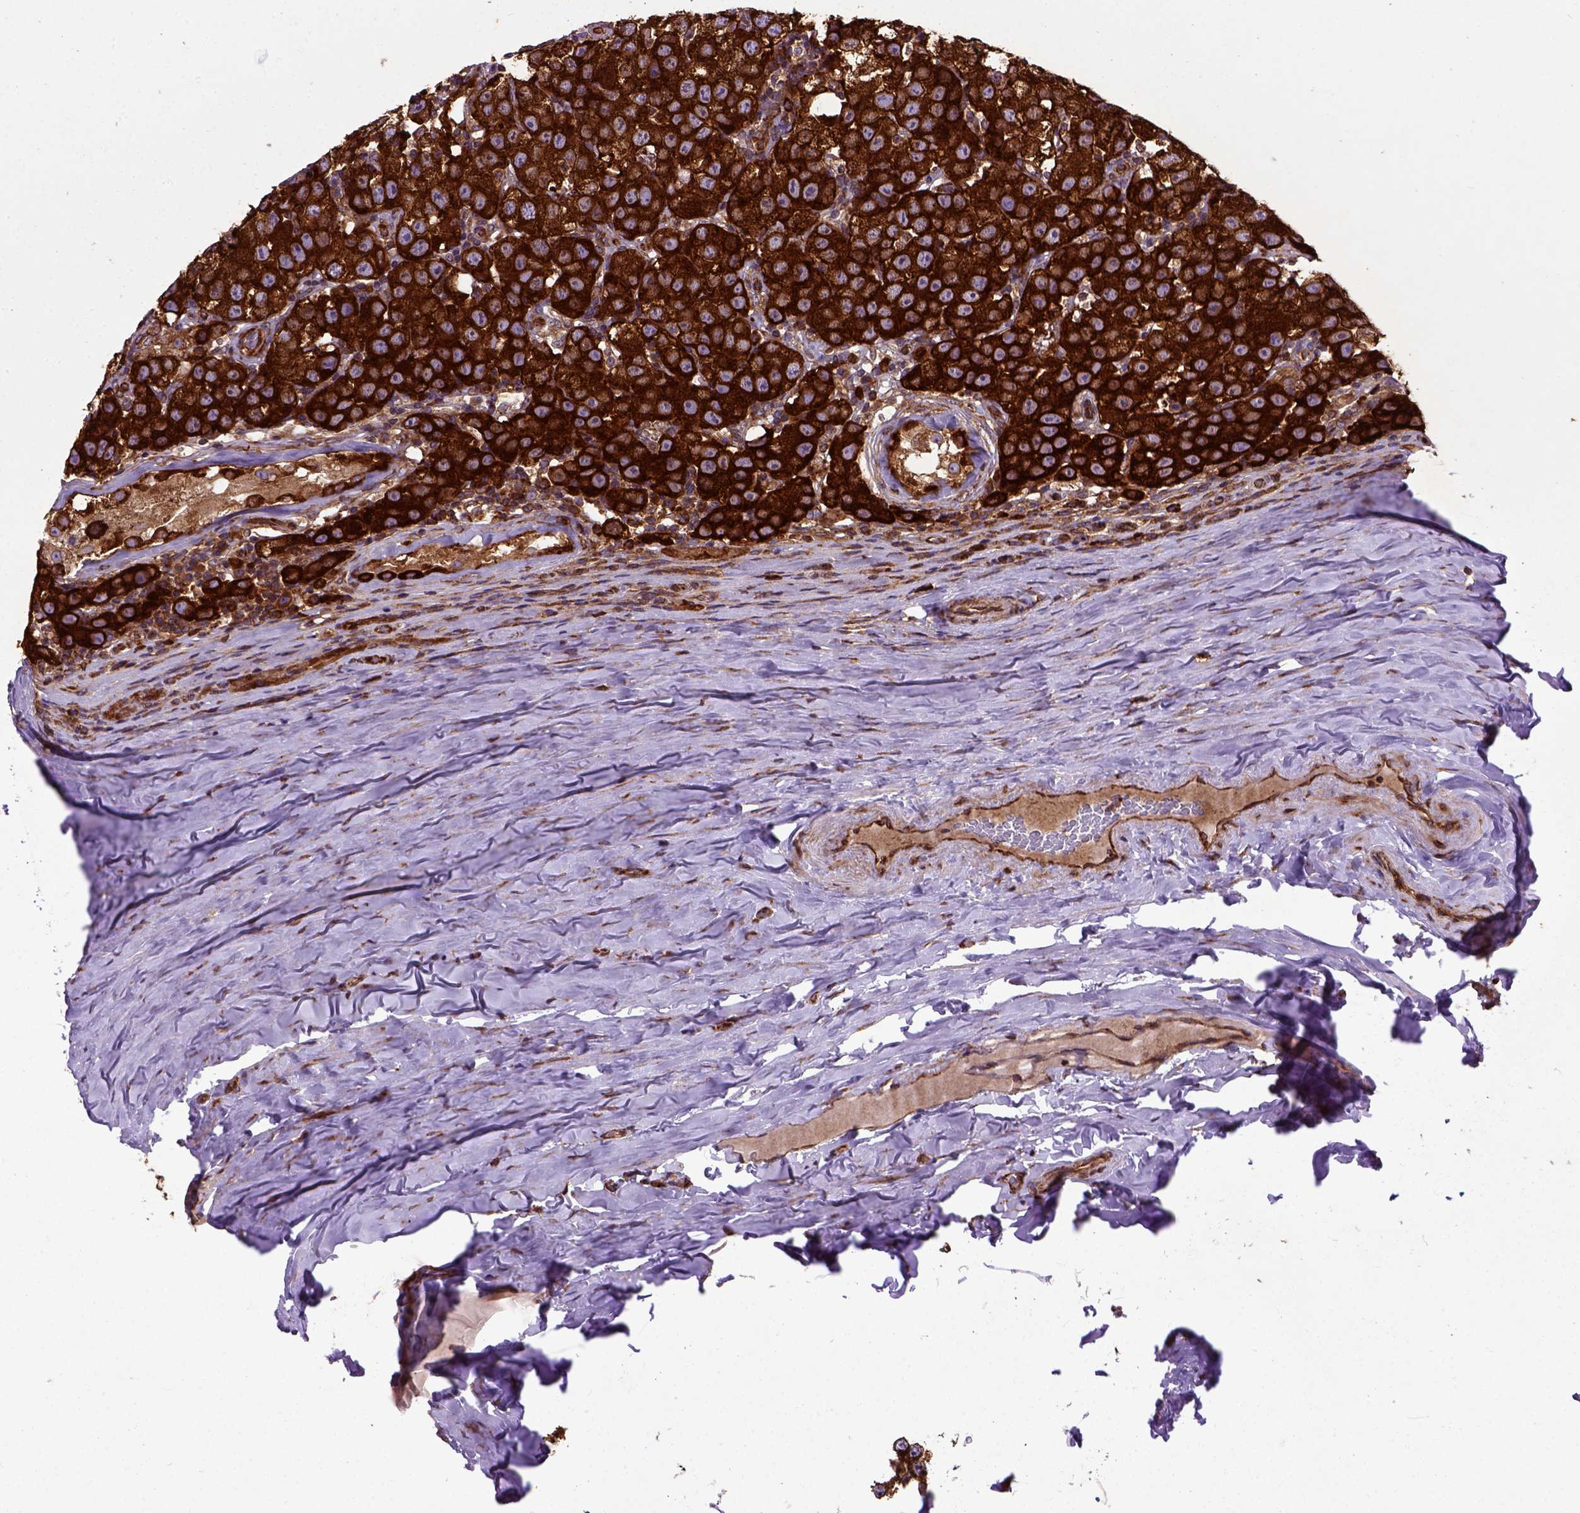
{"staining": {"intensity": "strong", "quantity": ">75%", "location": "cytoplasmic/membranous"}, "tissue": "testis cancer", "cell_type": "Tumor cells", "image_type": "cancer", "snomed": [{"axis": "morphology", "description": "Seminoma, NOS"}, {"axis": "topography", "description": "Testis"}], "caption": "Human seminoma (testis) stained with a brown dye exhibits strong cytoplasmic/membranous positive staining in approximately >75% of tumor cells.", "gene": "CAPRIN1", "patient": {"sex": "male", "age": 34}}